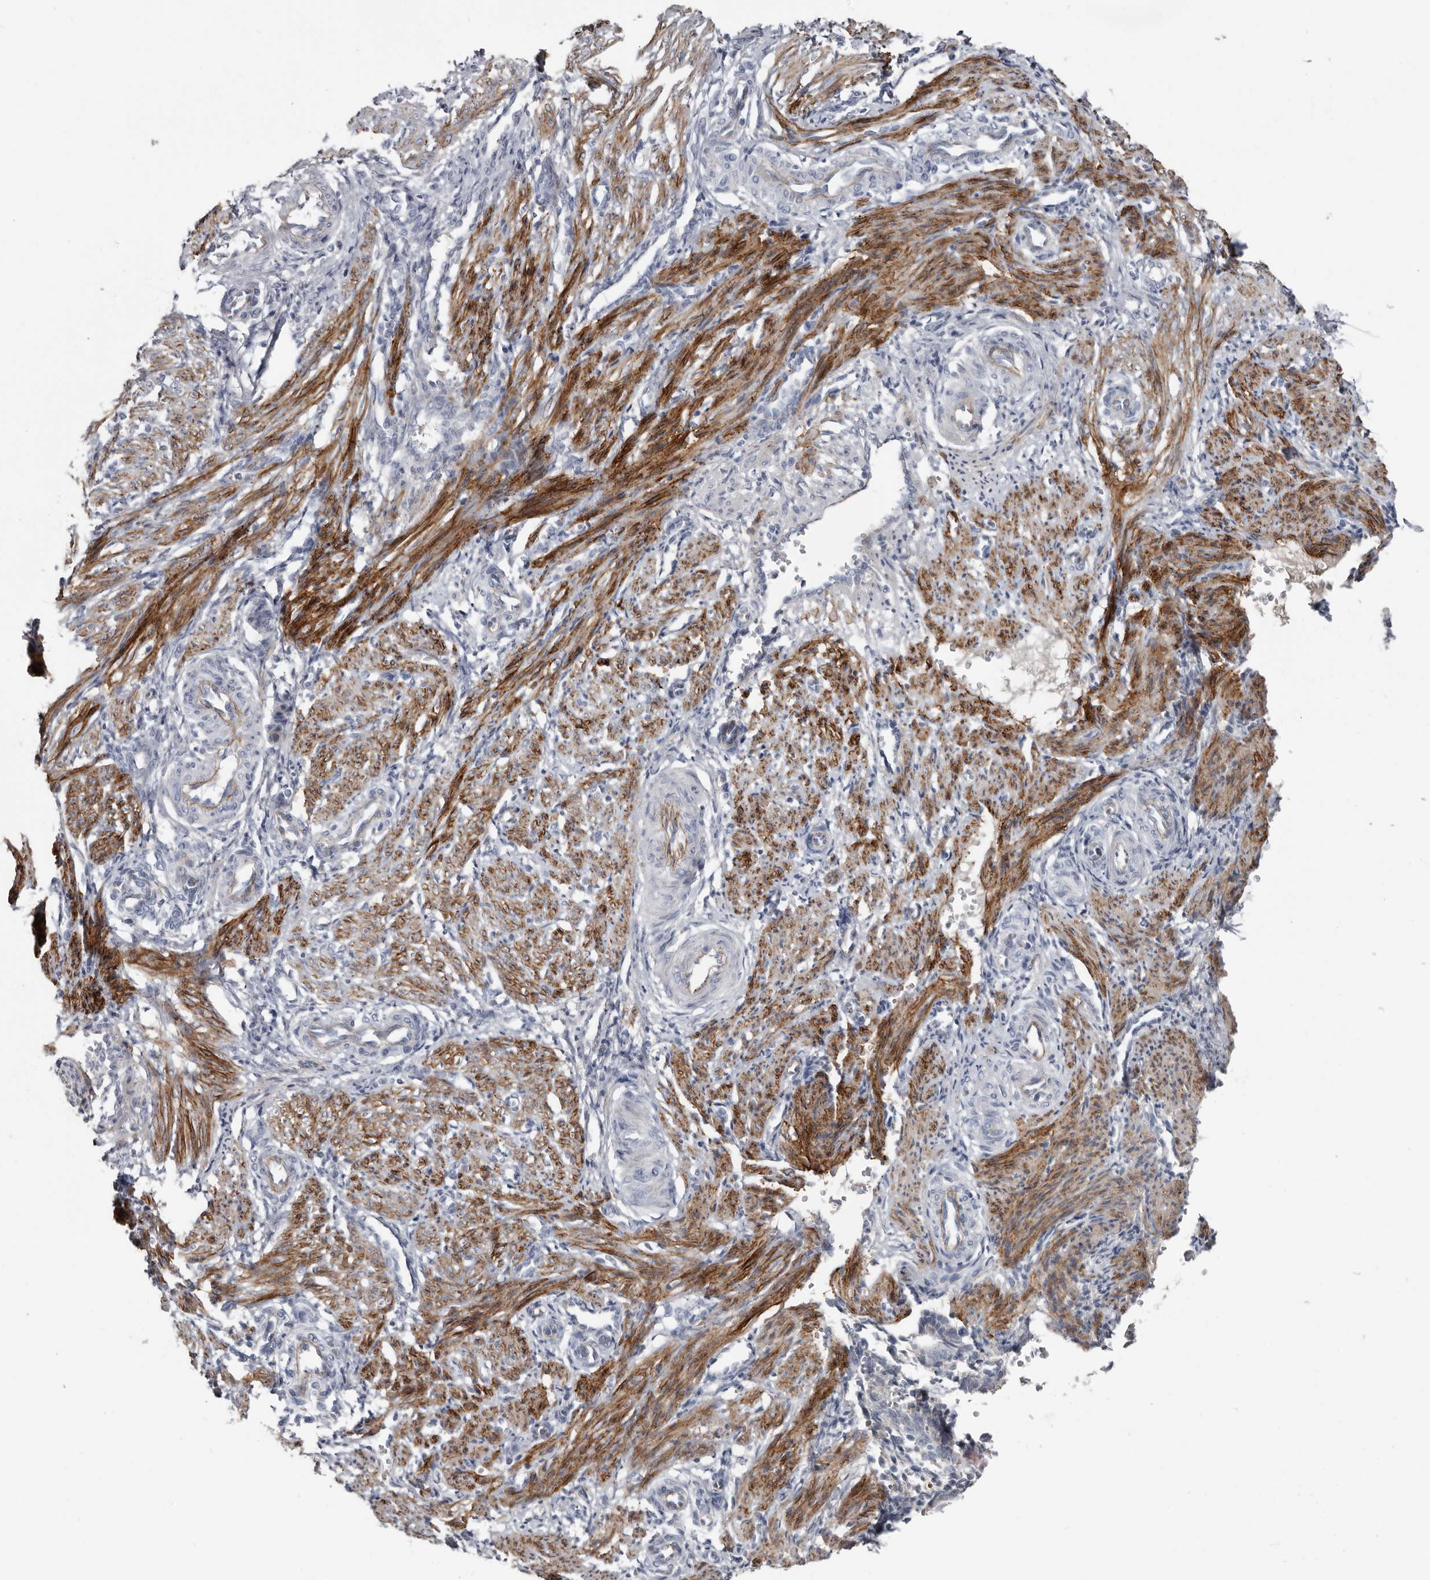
{"staining": {"intensity": "moderate", "quantity": ">75%", "location": "cytoplasmic/membranous"}, "tissue": "smooth muscle", "cell_type": "Smooth muscle cells", "image_type": "normal", "snomed": [{"axis": "morphology", "description": "Normal tissue, NOS"}, {"axis": "topography", "description": "Endometrium"}], "caption": "Immunohistochemical staining of normal human smooth muscle exhibits moderate cytoplasmic/membranous protein expression in about >75% of smooth muscle cells. (Brightfield microscopy of DAB IHC at high magnification).", "gene": "ZNF114", "patient": {"sex": "female", "age": 33}}